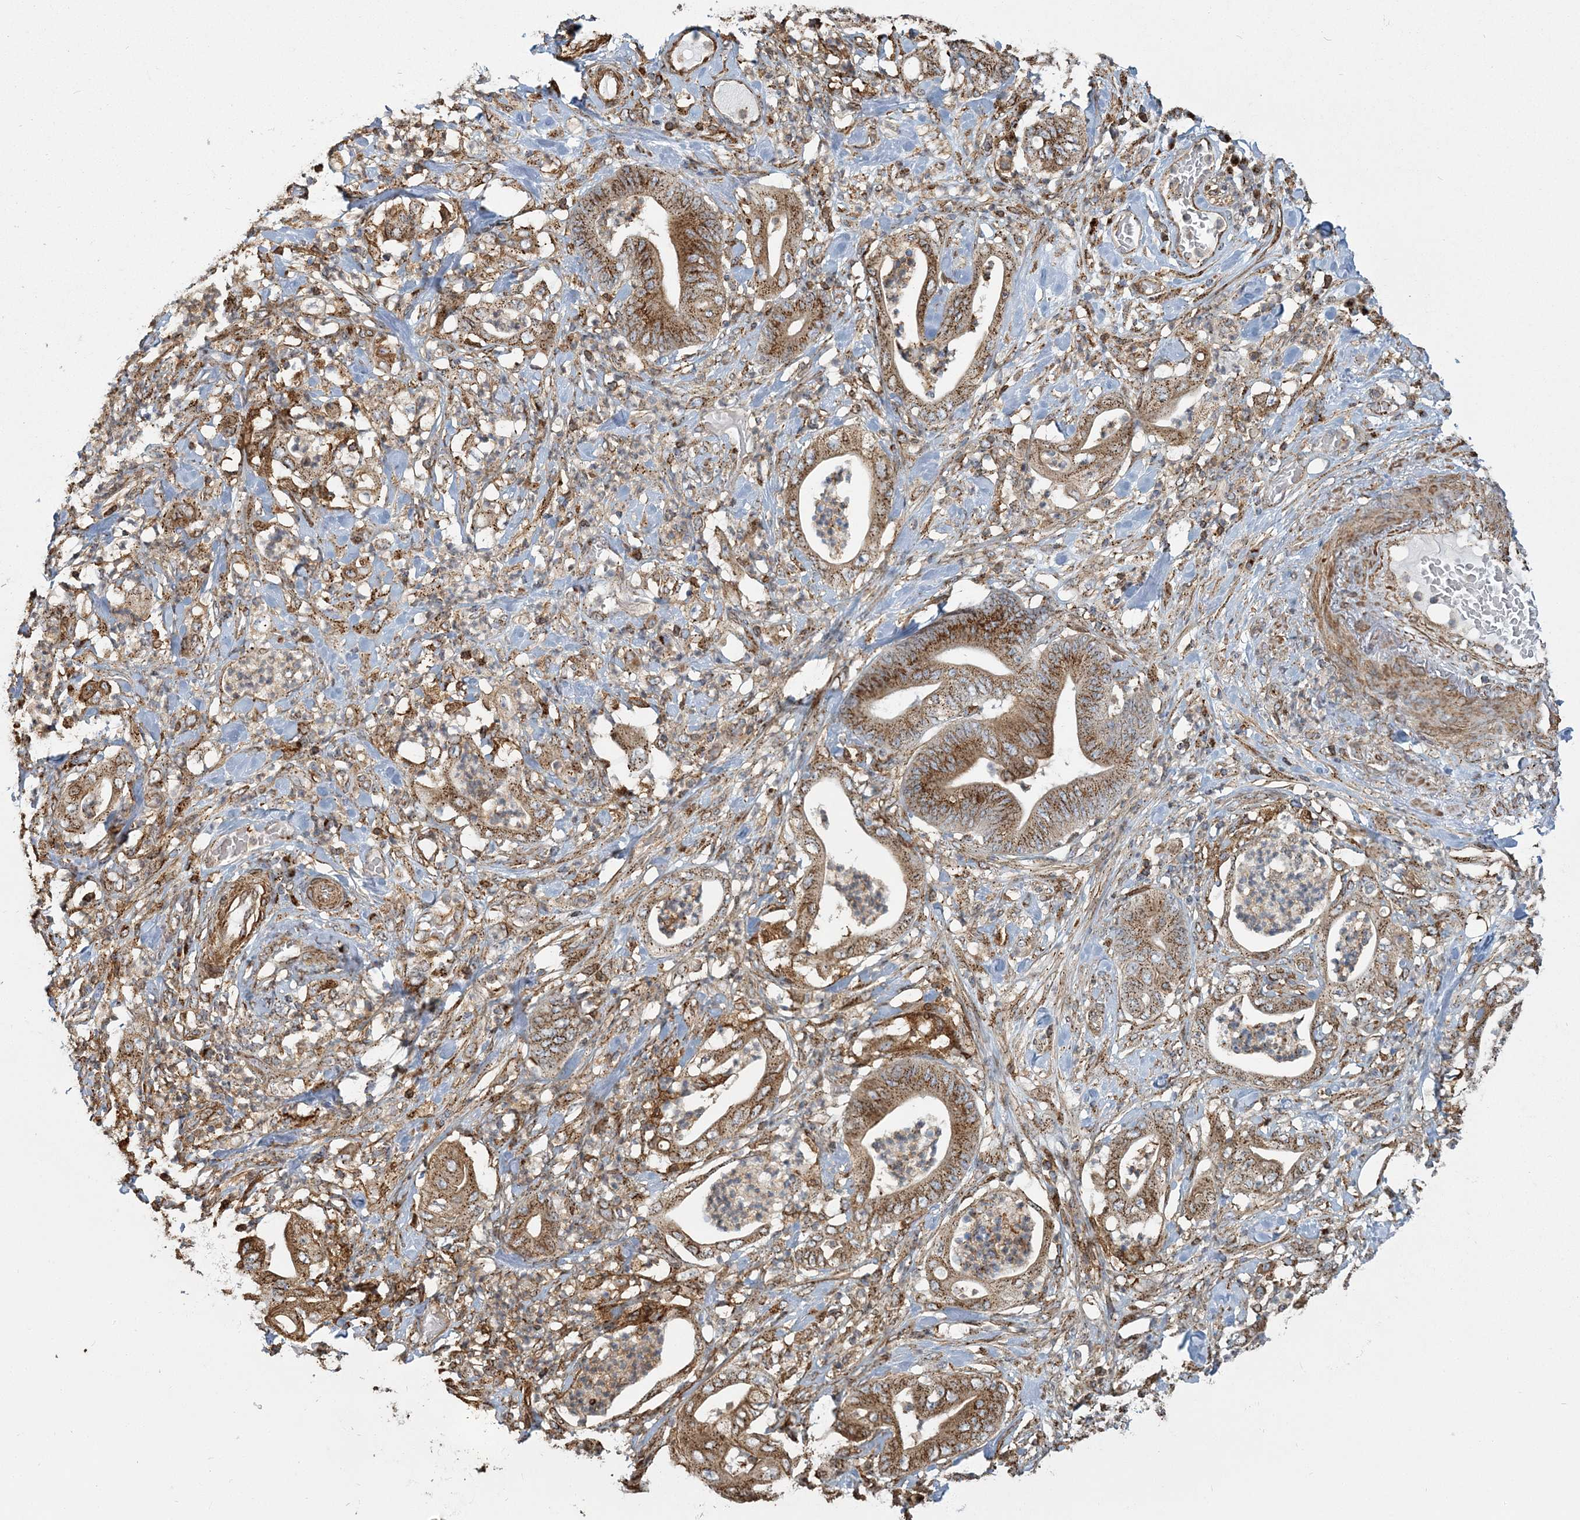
{"staining": {"intensity": "moderate", "quantity": ">75%", "location": "cytoplasmic/membranous"}, "tissue": "stomach cancer", "cell_type": "Tumor cells", "image_type": "cancer", "snomed": [{"axis": "morphology", "description": "Adenocarcinoma, NOS"}, {"axis": "topography", "description": "Stomach"}], "caption": "Human stomach cancer (adenocarcinoma) stained with a protein marker displays moderate staining in tumor cells.", "gene": "TRAF3IP2", "patient": {"sex": "female", "age": 73}}